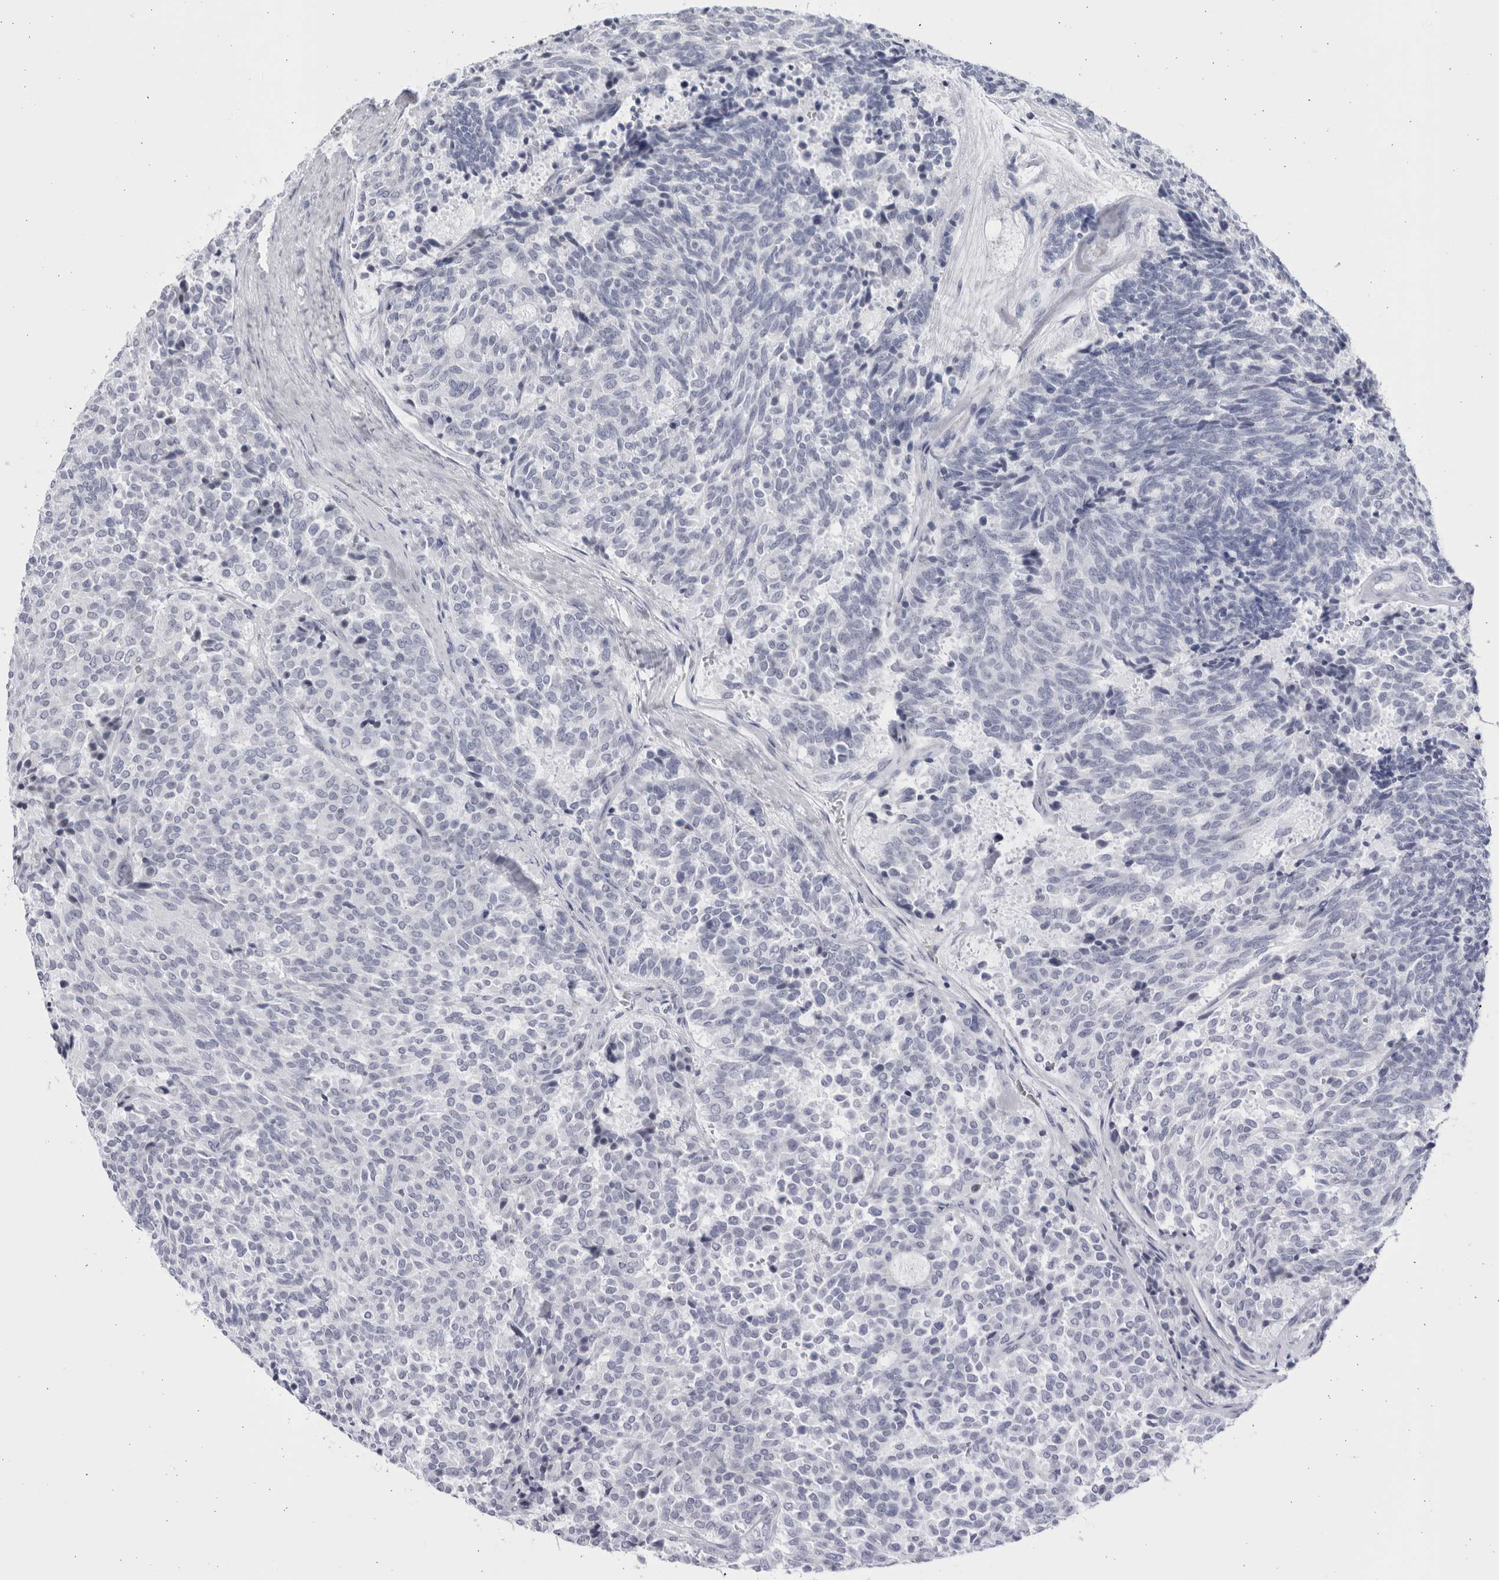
{"staining": {"intensity": "negative", "quantity": "none", "location": "none"}, "tissue": "carcinoid", "cell_type": "Tumor cells", "image_type": "cancer", "snomed": [{"axis": "morphology", "description": "Carcinoid, malignant, NOS"}, {"axis": "topography", "description": "Pancreas"}], "caption": "The photomicrograph displays no staining of tumor cells in malignant carcinoid.", "gene": "CCDC181", "patient": {"sex": "female", "age": 54}}